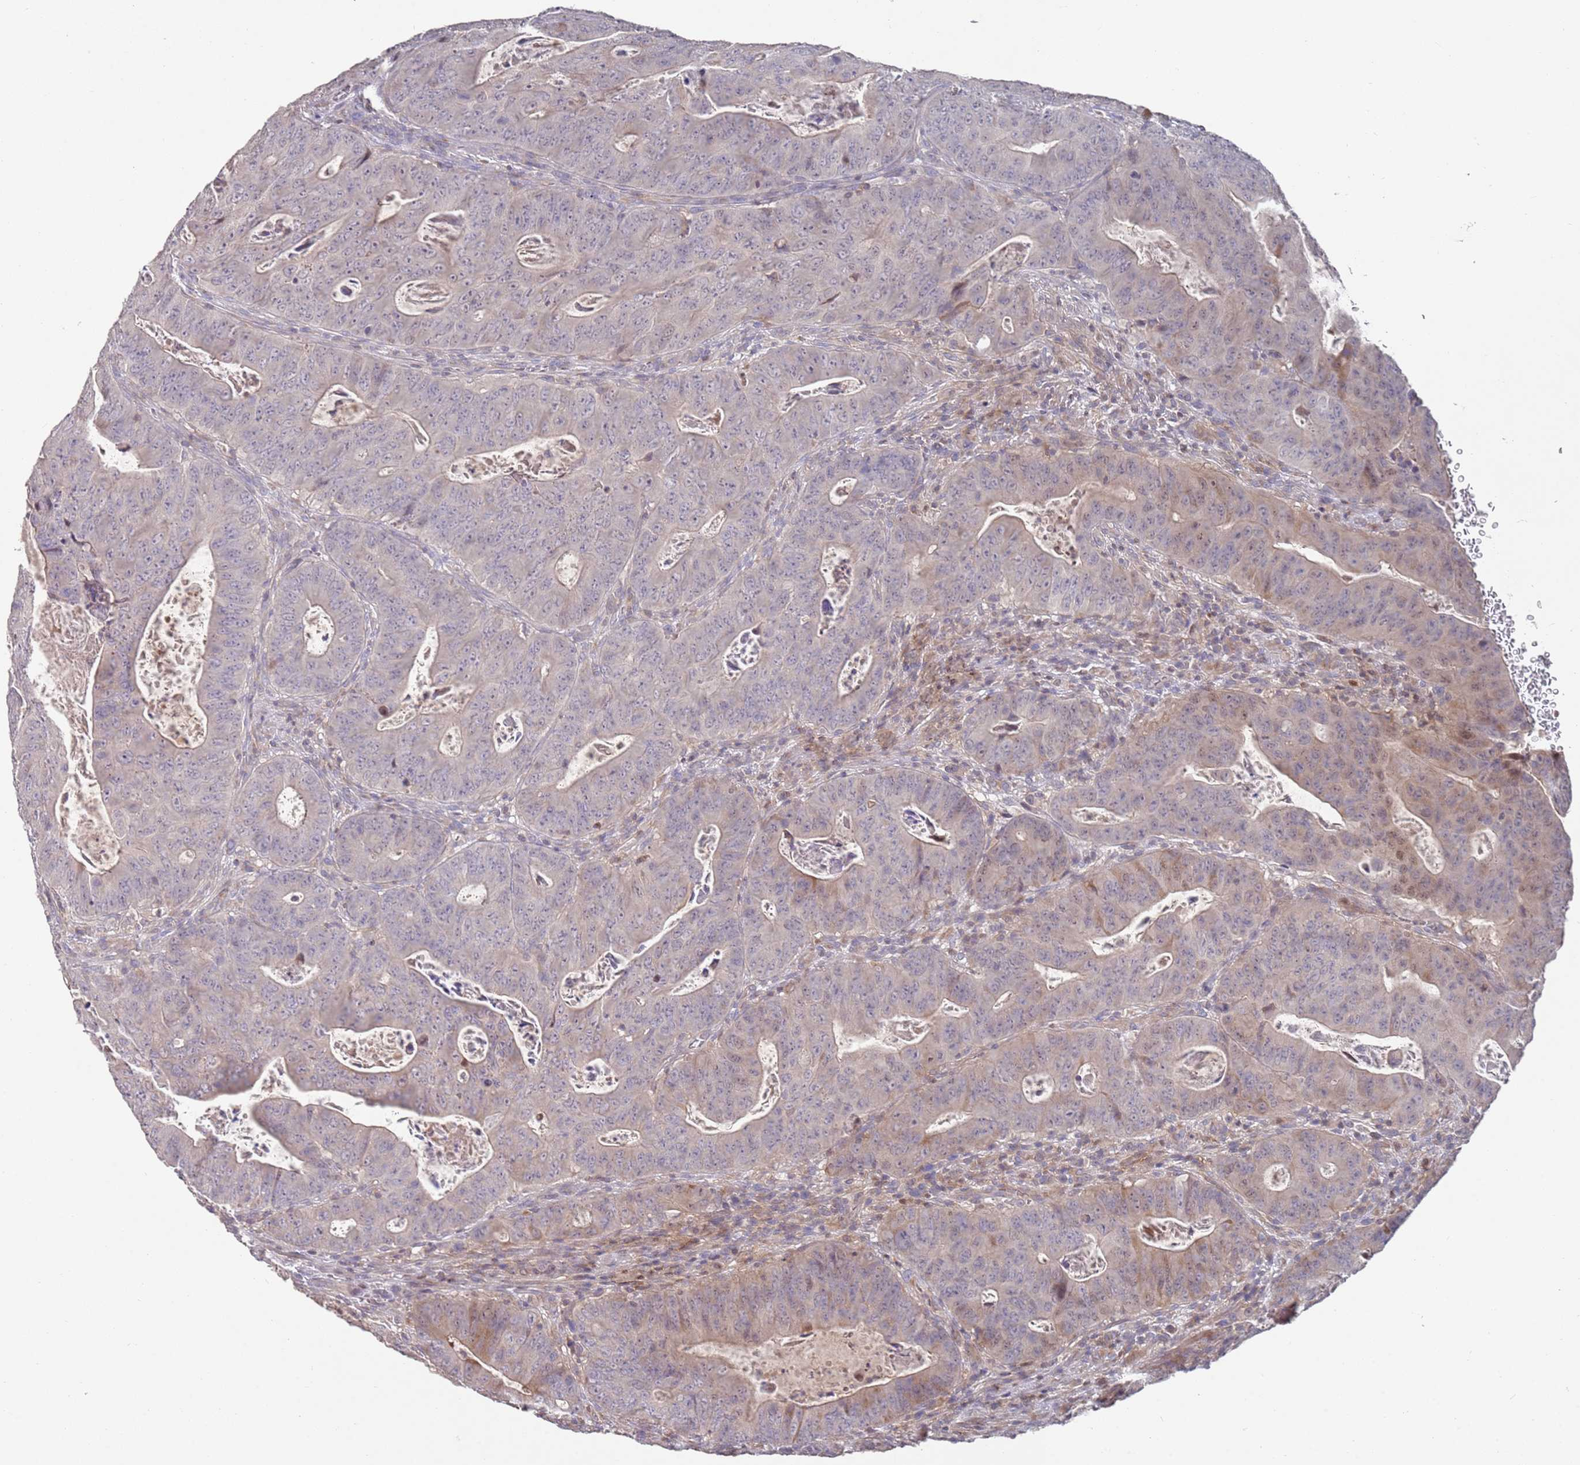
{"staining": {"intensity": "moderate", "quantity": "<25%", "location": "cytoplasmic/membranous,nuclear"}, "tissue": "colorectal cancer", "cell_type": "Tumor cells", "image_type": "cancer", "snomed": [{"axis": "morphology", "description": "Adenocarcinoma, NOS"}, {"axis": "topography", "description": "Rectum"}], "caption": "Human adenocarcinoma (colorectal) stained with a protein marker demonstrates moderate staining in tumor cells.", "gene": "LACC1", "patient": {"sex": "female", "age": 75}}